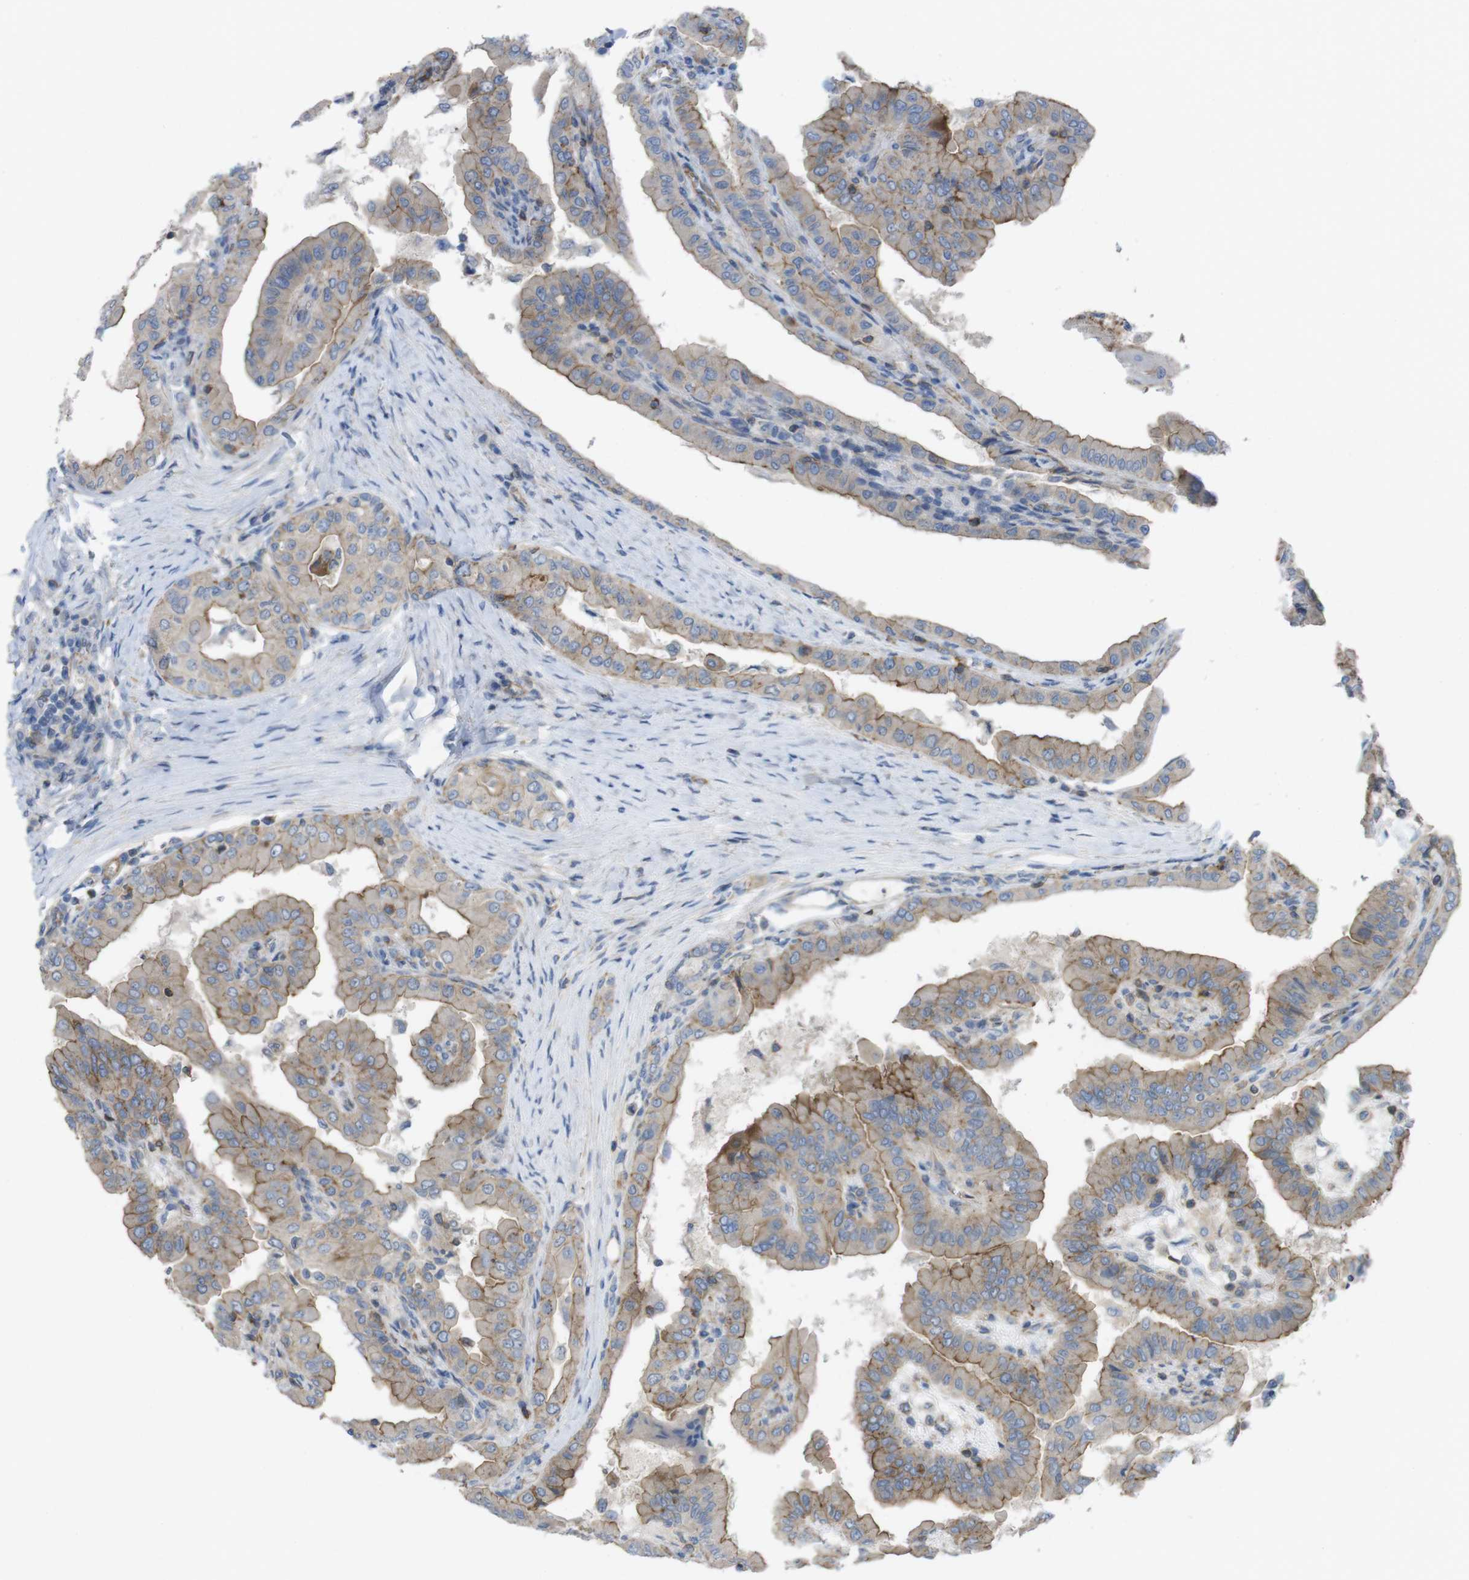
{"staining": {"intensity": "moderate", "quantity": "25%-75%", "location": "cytoplasmic/membranous"}, "tissue": "thyroid cancer", "cell_type": "Tumor cells", "image_type": "cancer", "snomed": [{"axis": "morphology", "description": "Papillary adenocarcinoma, NOS"}, {"axis": "topography", "description": "Thyroid gland"}], "caption": "Human thyroid cancer stained for a protein (brown) displays moderate cytoplasmic/membranous positive expression in approximately 25%-75% of tumor cells.", "gene": "PREX2", "patient": {"sex": "male", "age": 33}}